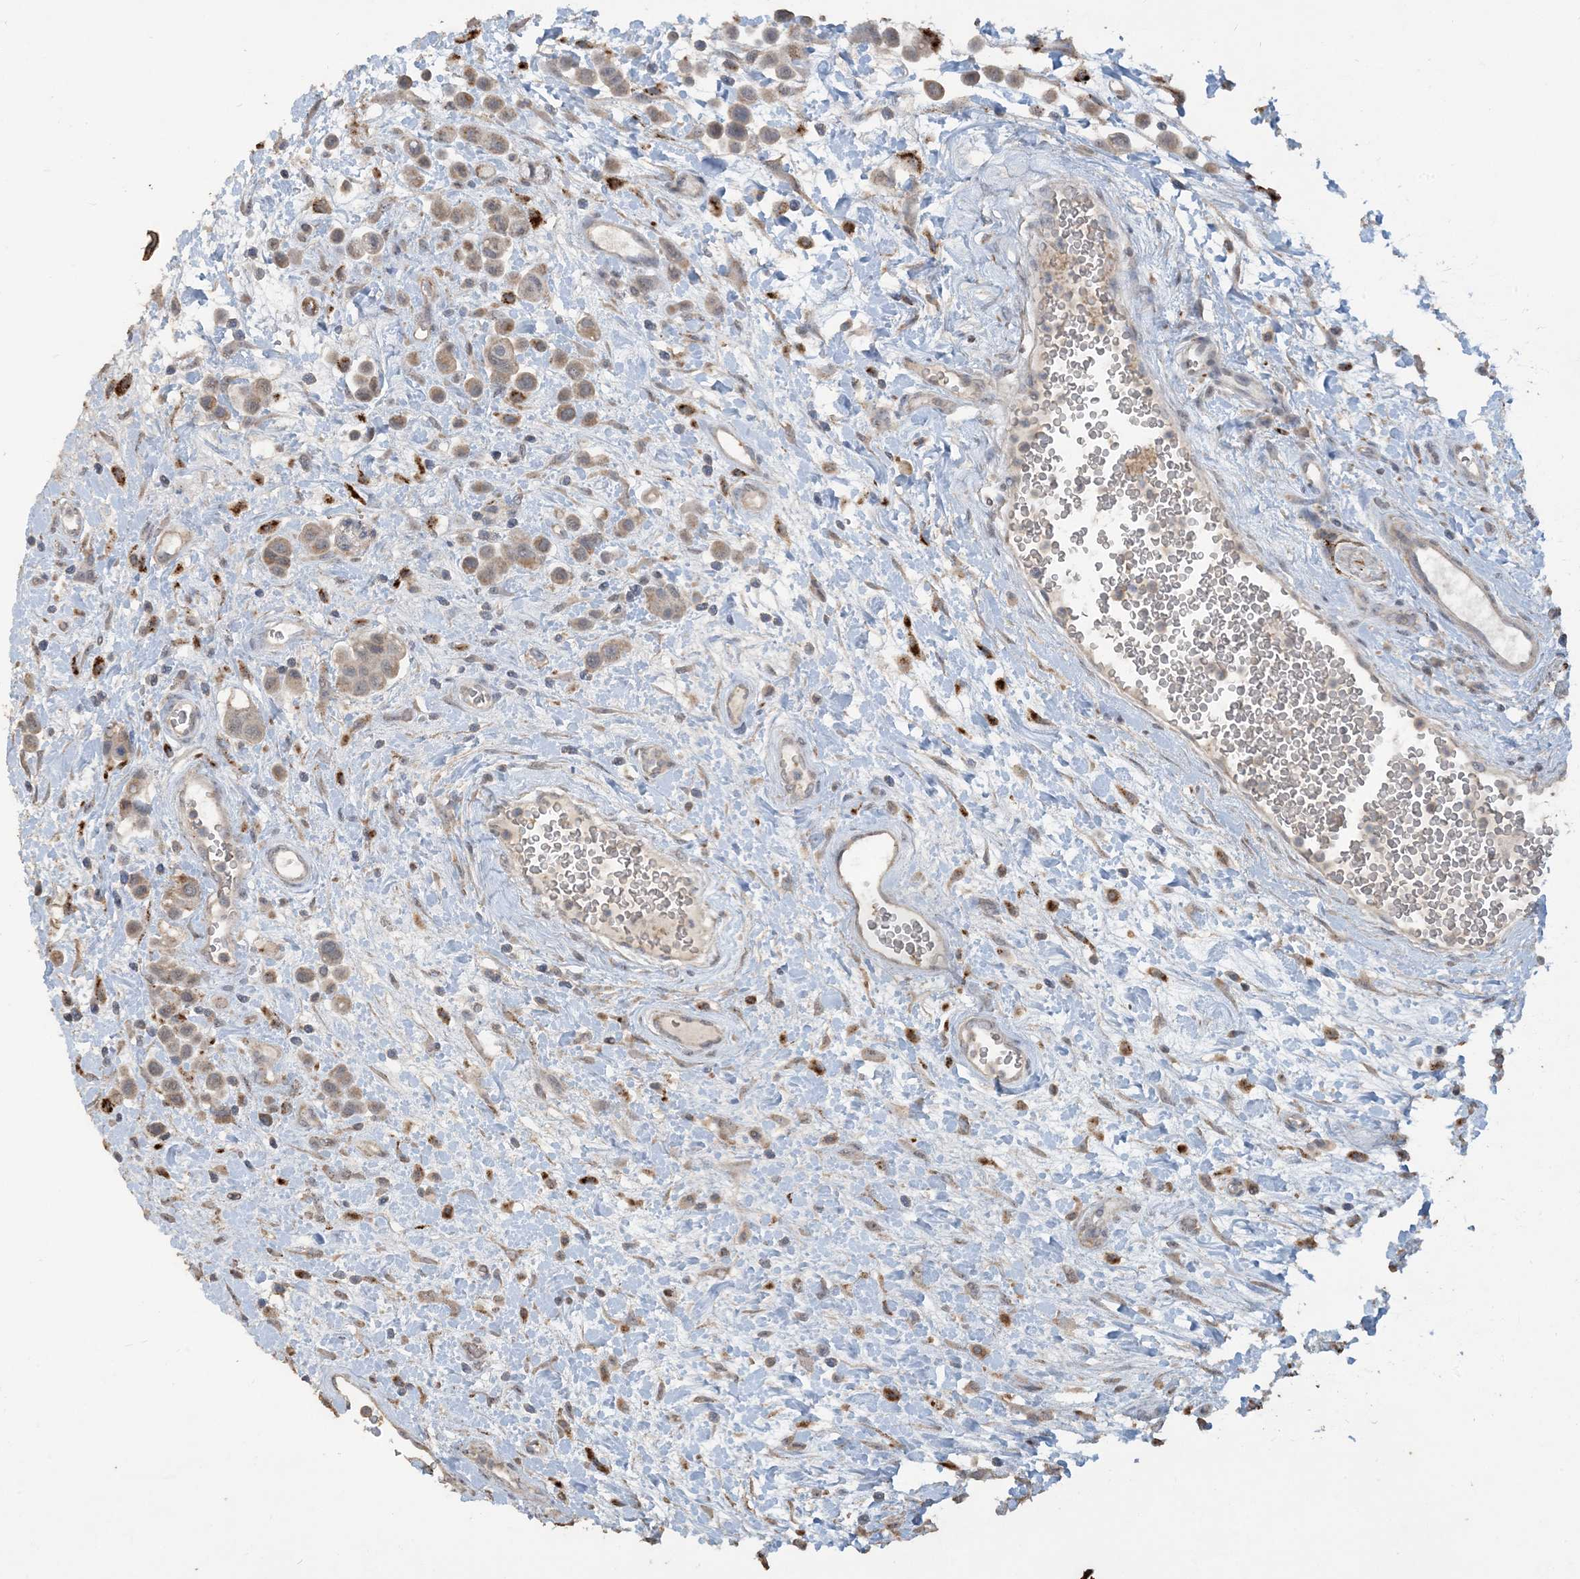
{"staining": {"intensity": "moderate", "quantity": "25%-75%", "location": "cytoplasmic/membranous"}, "tissue": "urothelial cancer", "cell_type": "Tumor cells", "image_type": "cancer", "snomed": [{"axis": "morphology", "description": "Urothelial carcinoma, High grade"}, {"axis": "topography", "description": "Urinary bladder"}], "caption": "A photomicrograph of urothelial carcinoma (high-grade) stained for a protein shows moderate cytoplasmic/membranous brown staining in tumor cells.", "gene": "SFMBT2", "patient": {"sex": "male", "age": 50}}